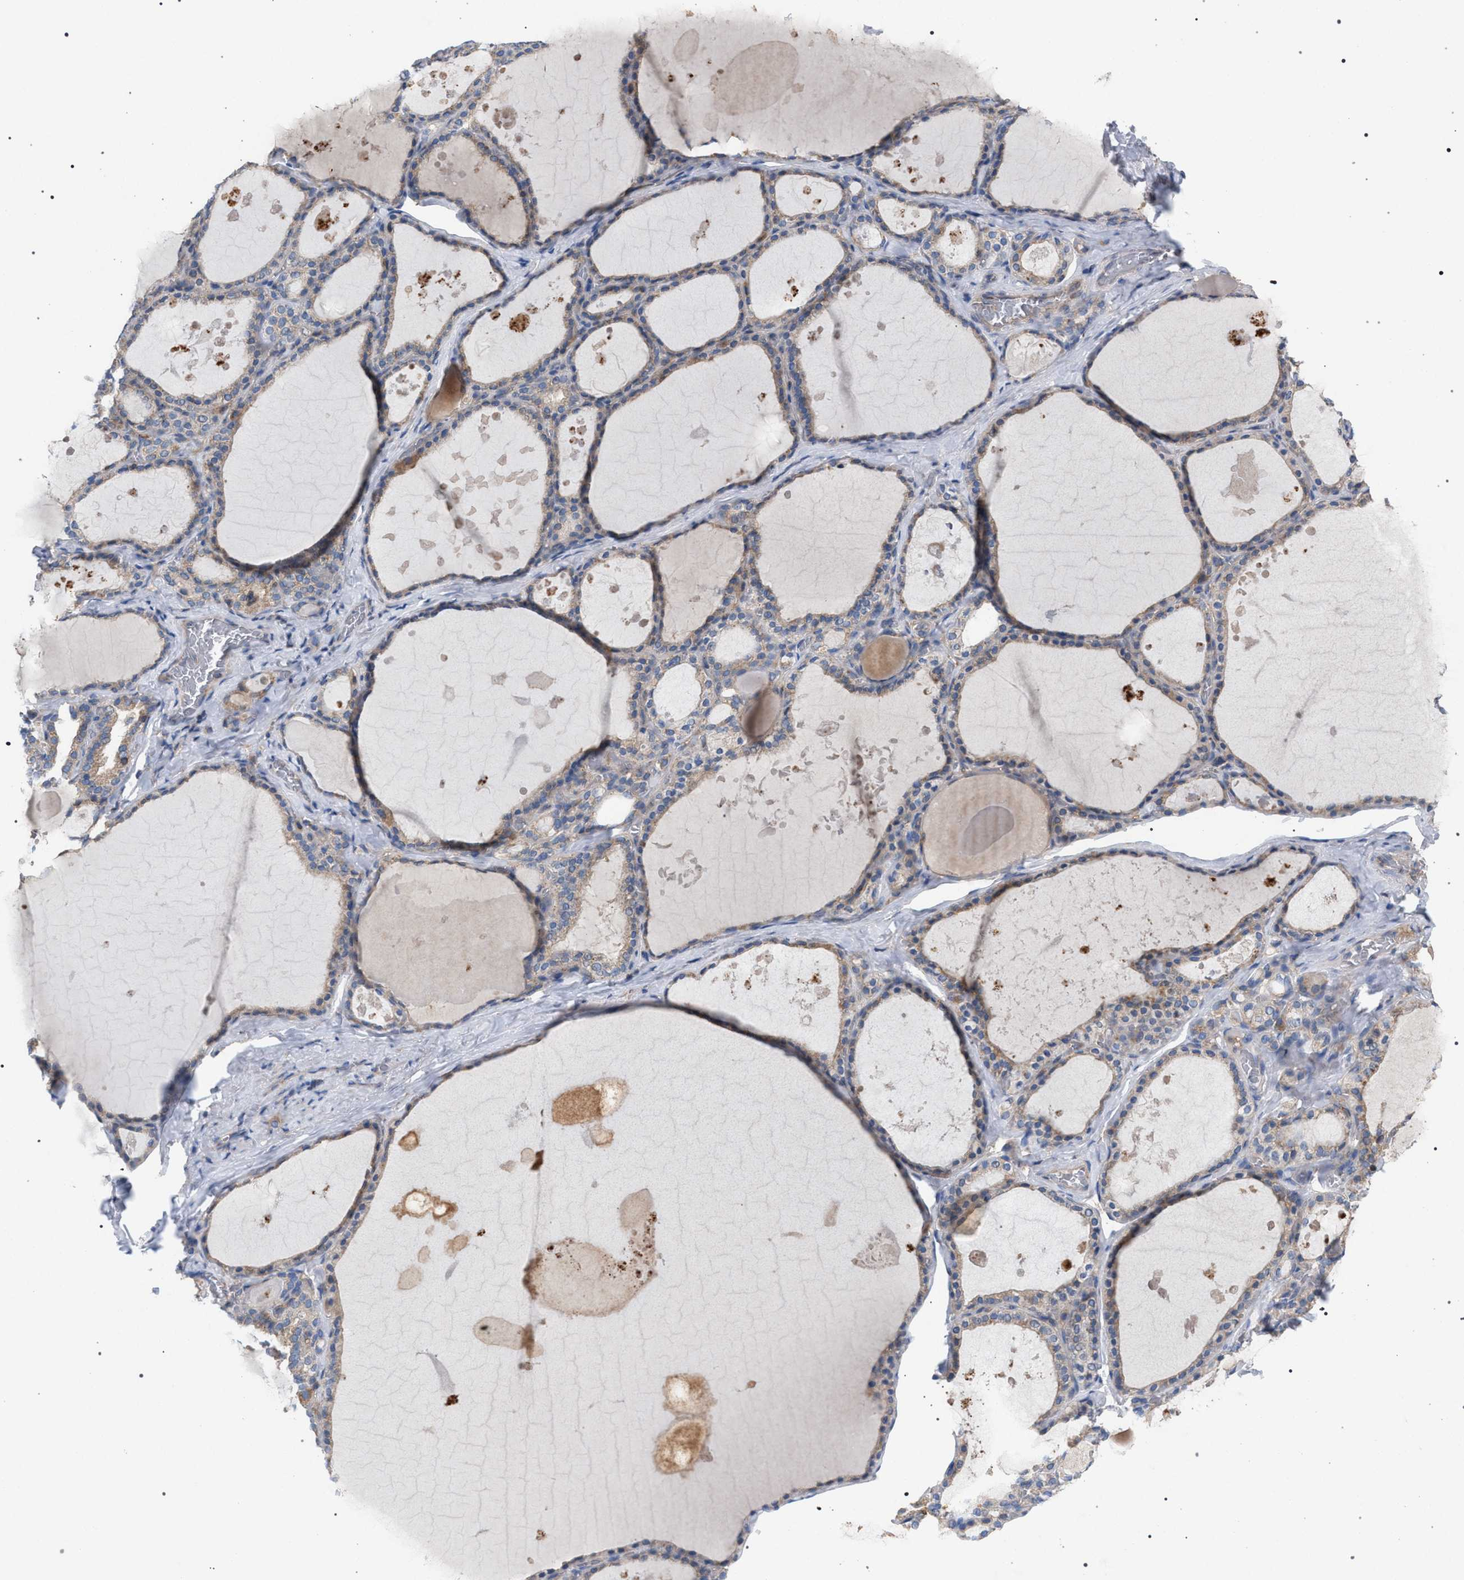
{"staining": {"intensity": "weak", "quantity": "25%-75%", "location": "cytoplasmic/membranous"}, "tissue": "thyroid gland", "cell_type": "Glandular cells", "image_type": "normal", "snomed": [{"axis": "morphology", "description": "Normal tissue, NOS"}, {"axis": "topography", "description": "Thyroid gland"}], "caption": "Brown immunohistochemical staining in unremarkable human thyroid gland displays weak cytoplasmic/membranous staining in approximately 25%-75% of glandular cells.", "gene": "VPS13A", "patient": {"sex": "male", "age": 56}}